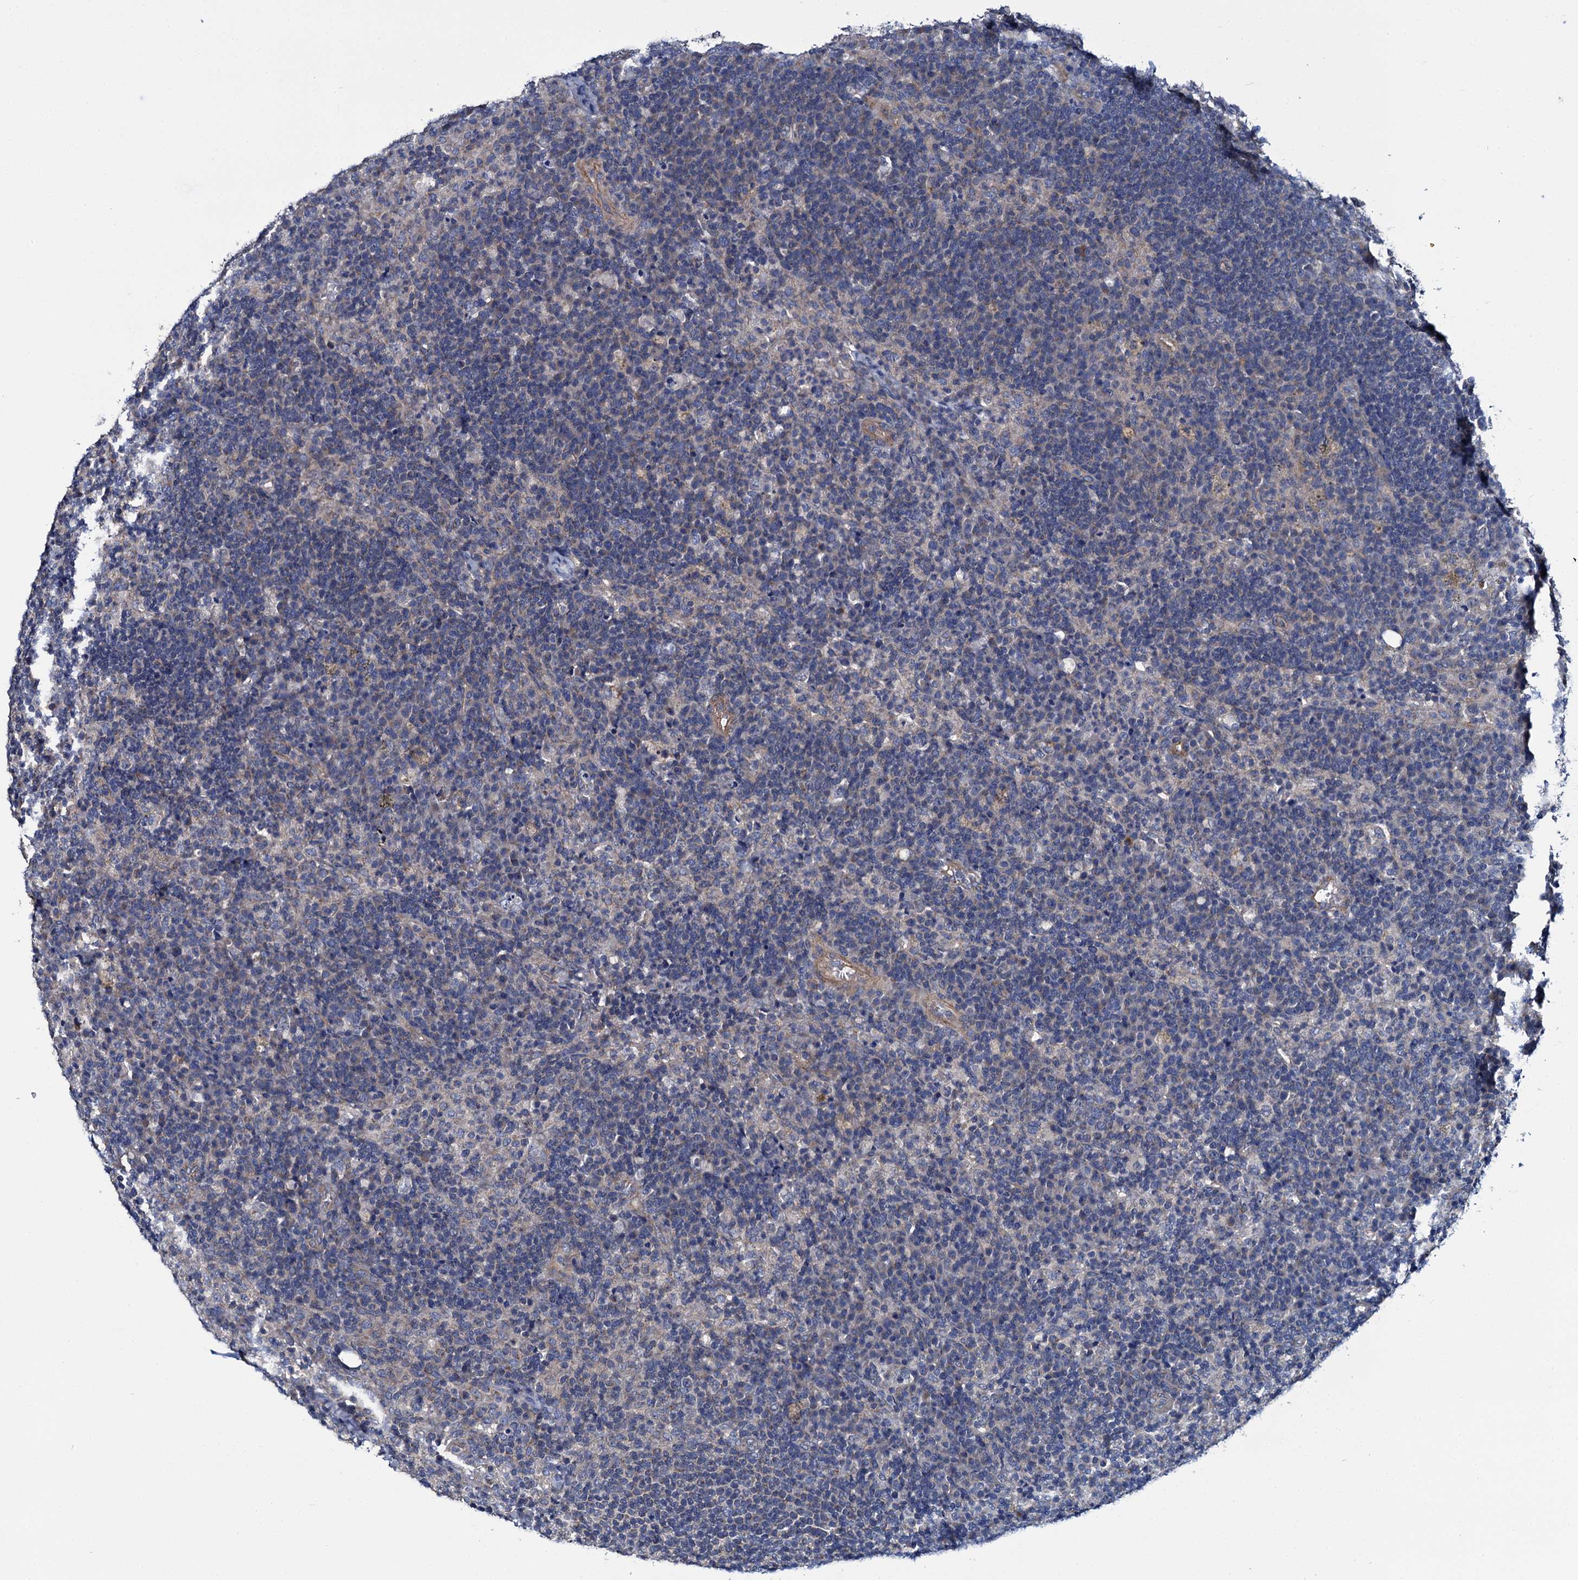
{"staining": {"intensity": "negative", "quantity": "none", "location": "none"}, "tissue": "lymph node", "cell_type": "Germinal center cells", "image_type": "normal", "snomed": [{"axis": "morphology", "description": "Normal tissue, NOS"}, {"axis": "topography", "description": "Lymph node"}], "caption": "DAB (3,3'-diaminobenzidine) immunohistochemical staining of normal lymph node shows no significant staining in germinal center cells. (DAB immunohistochemistry (IHC) visualized using brightfield microscopy, high magnification).", "gene": "CEP295", "patient": {"sex": "female", "age": 70}}